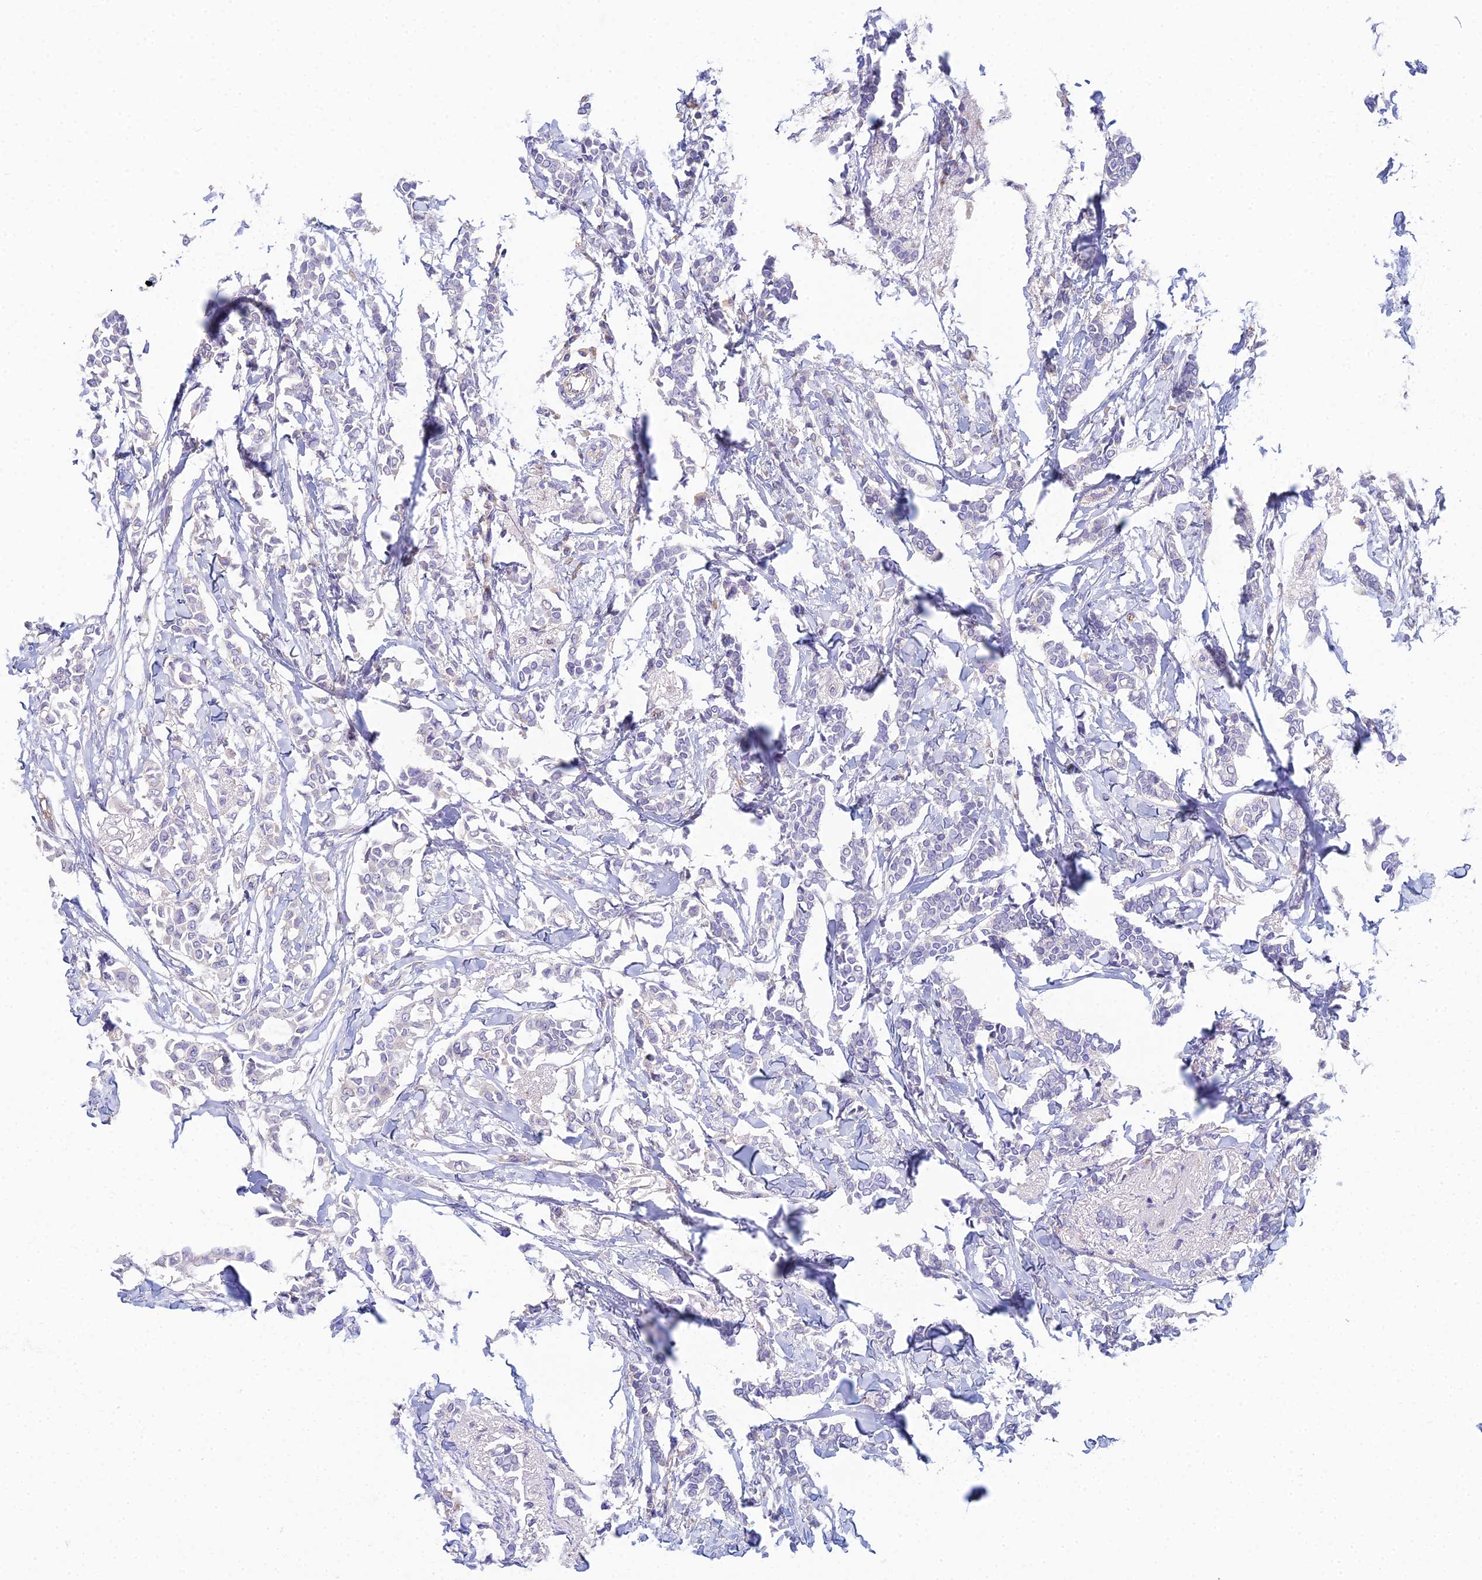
{"staining": {"intensity": "negative", "quantity": "none", "location": "none"}, "tissue": "breast cancer", "cell_type": "Tumor cells", "image_type": "cancer", "snomed": [{"axis": "morphology", "description": "Duct carcinoma"}, {"axis": "topography", "description": "Breast"}], "caption": "High power microscopy micrograph of an immunohistochemistry histopathology image of breast cancer (infiltrating ductal carcinoma), revealing no significant expression in tumor cells. The staining is performed using DAB brown chromogen with nuclei counter-stained in using hematoxylin.", "gene": "ZNF564", "patient": {"sex": "female", "age": 41}}